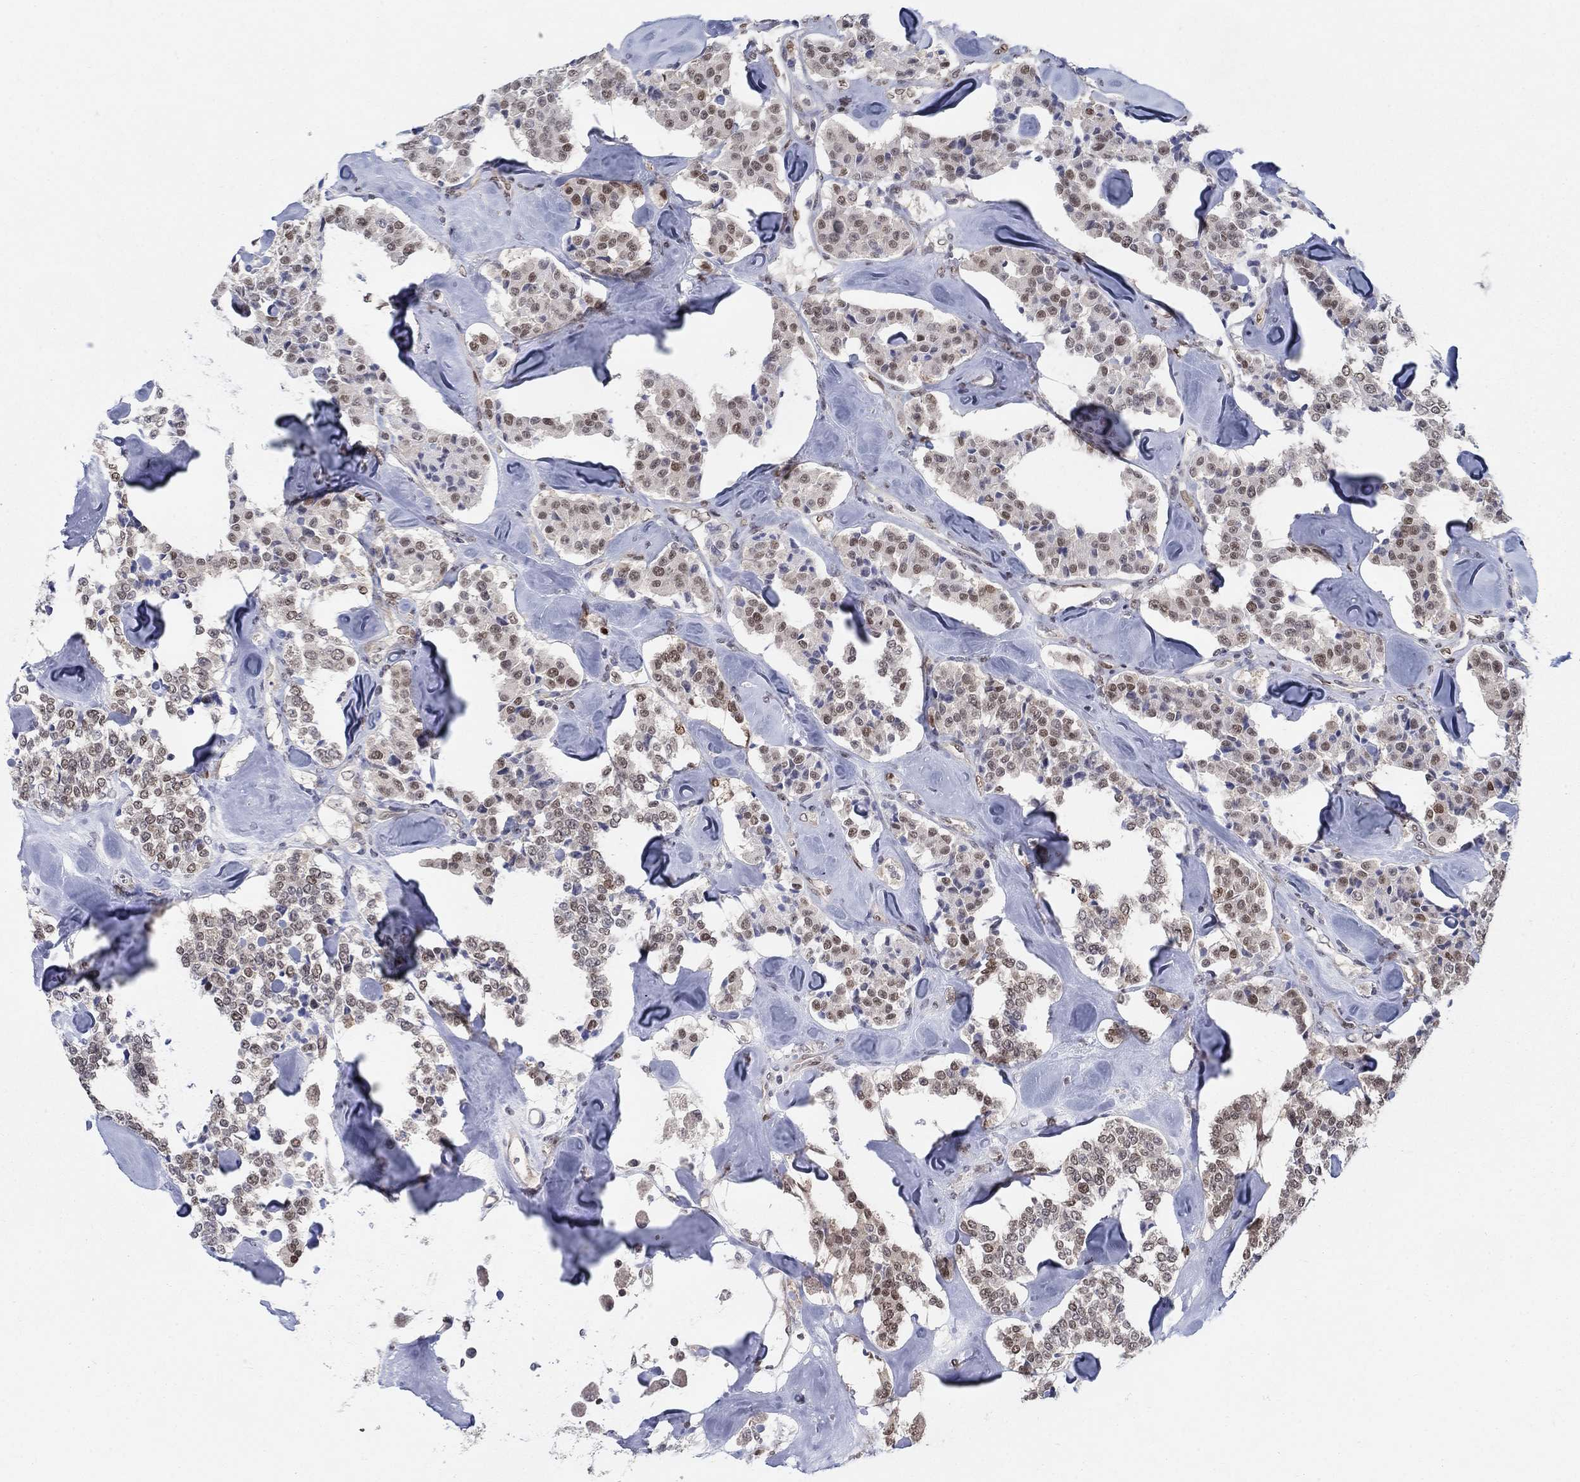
{"staining": {"intensity": "moderate", "quantity": "25%-75%", "location": "nuclear"}, "tissue": "carcinoid", "cell_type": "Tumor cells", "image_type": "cancer", "snomed": [{"axis": "morphology", "description": "Carcinoid, malignant, NOS"}, {"axis": "topography", "description": "Pancreas"}], "caption": "Immunohistochemical staining of human carcinoid shows moderate nuclear protein expression in approximately 25%-75% of tumor cells.", "gene": "CENPE", "patient": {"sex": "male", "age": 41}}